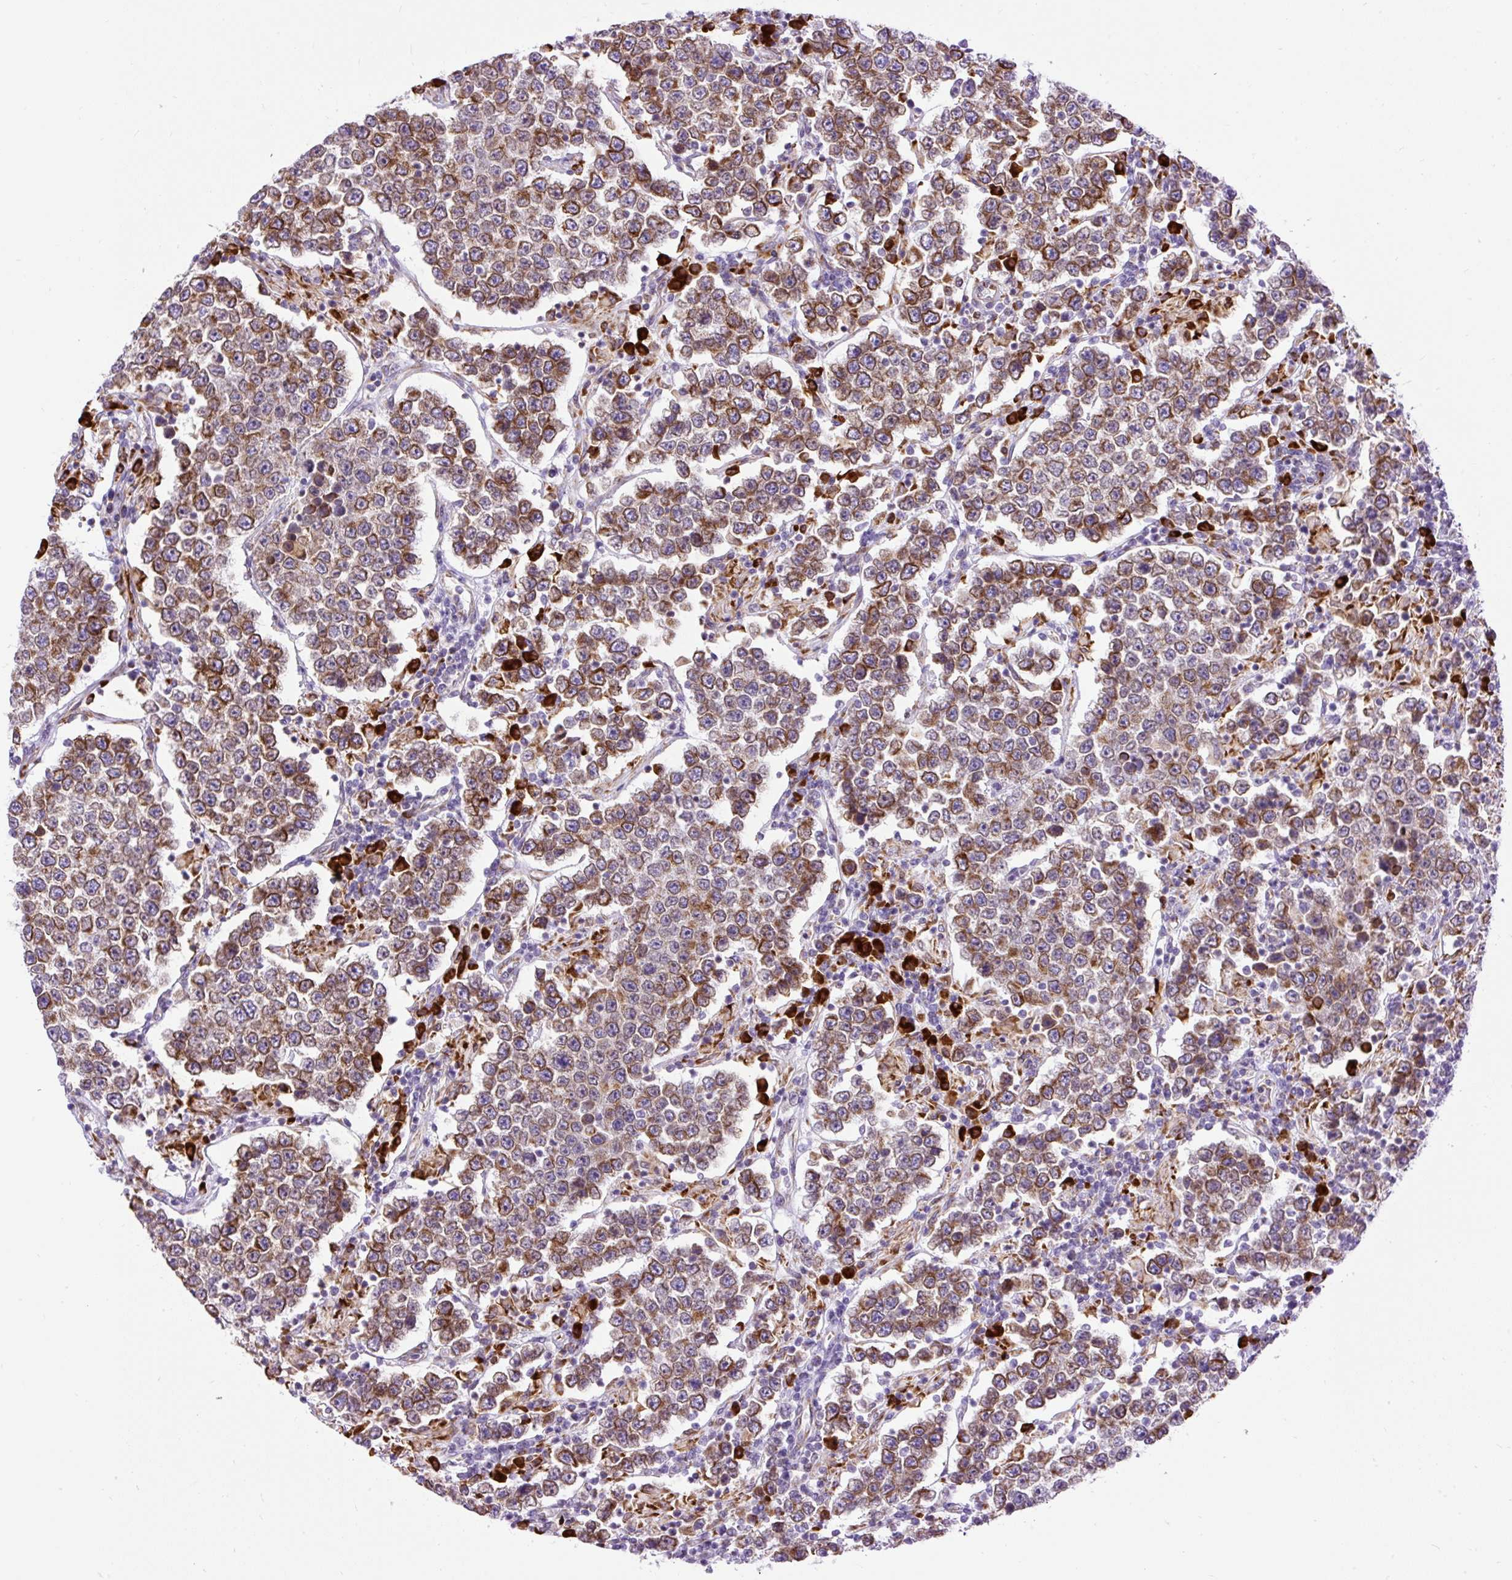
{"staining": {"intensity": "strong", "quantity": ">75%", "location": "cytoplasmic/membranous"}, "tissue": "testis cancer", "cell_type": "Tumor cells", "image_type": "cancer", "snomed": [{"axis": "morphology", "description": "Normal tissue, NOS"}, {"axis": "morphology", "description": "Urothelial carcinoma, High grade"}, {"axis": "morphology", "description": "Seminoma, NOS"}, {"axis": "morphology", "description": "Carcinoma, Embryonal, NOS"}, {"axis": "topography", "description": "Urinary bladder"}, {"axis": "topography", "description": "Testis"}], "caption": "This is an image of immunohistochemistry (IHC) staining of embryonal carcinoma (testis), which shows strong staining in the cytoplasmic/membranous of tumor cells.", "gene": "DDOST", "patient": {"sex": "male", "age": 41}}